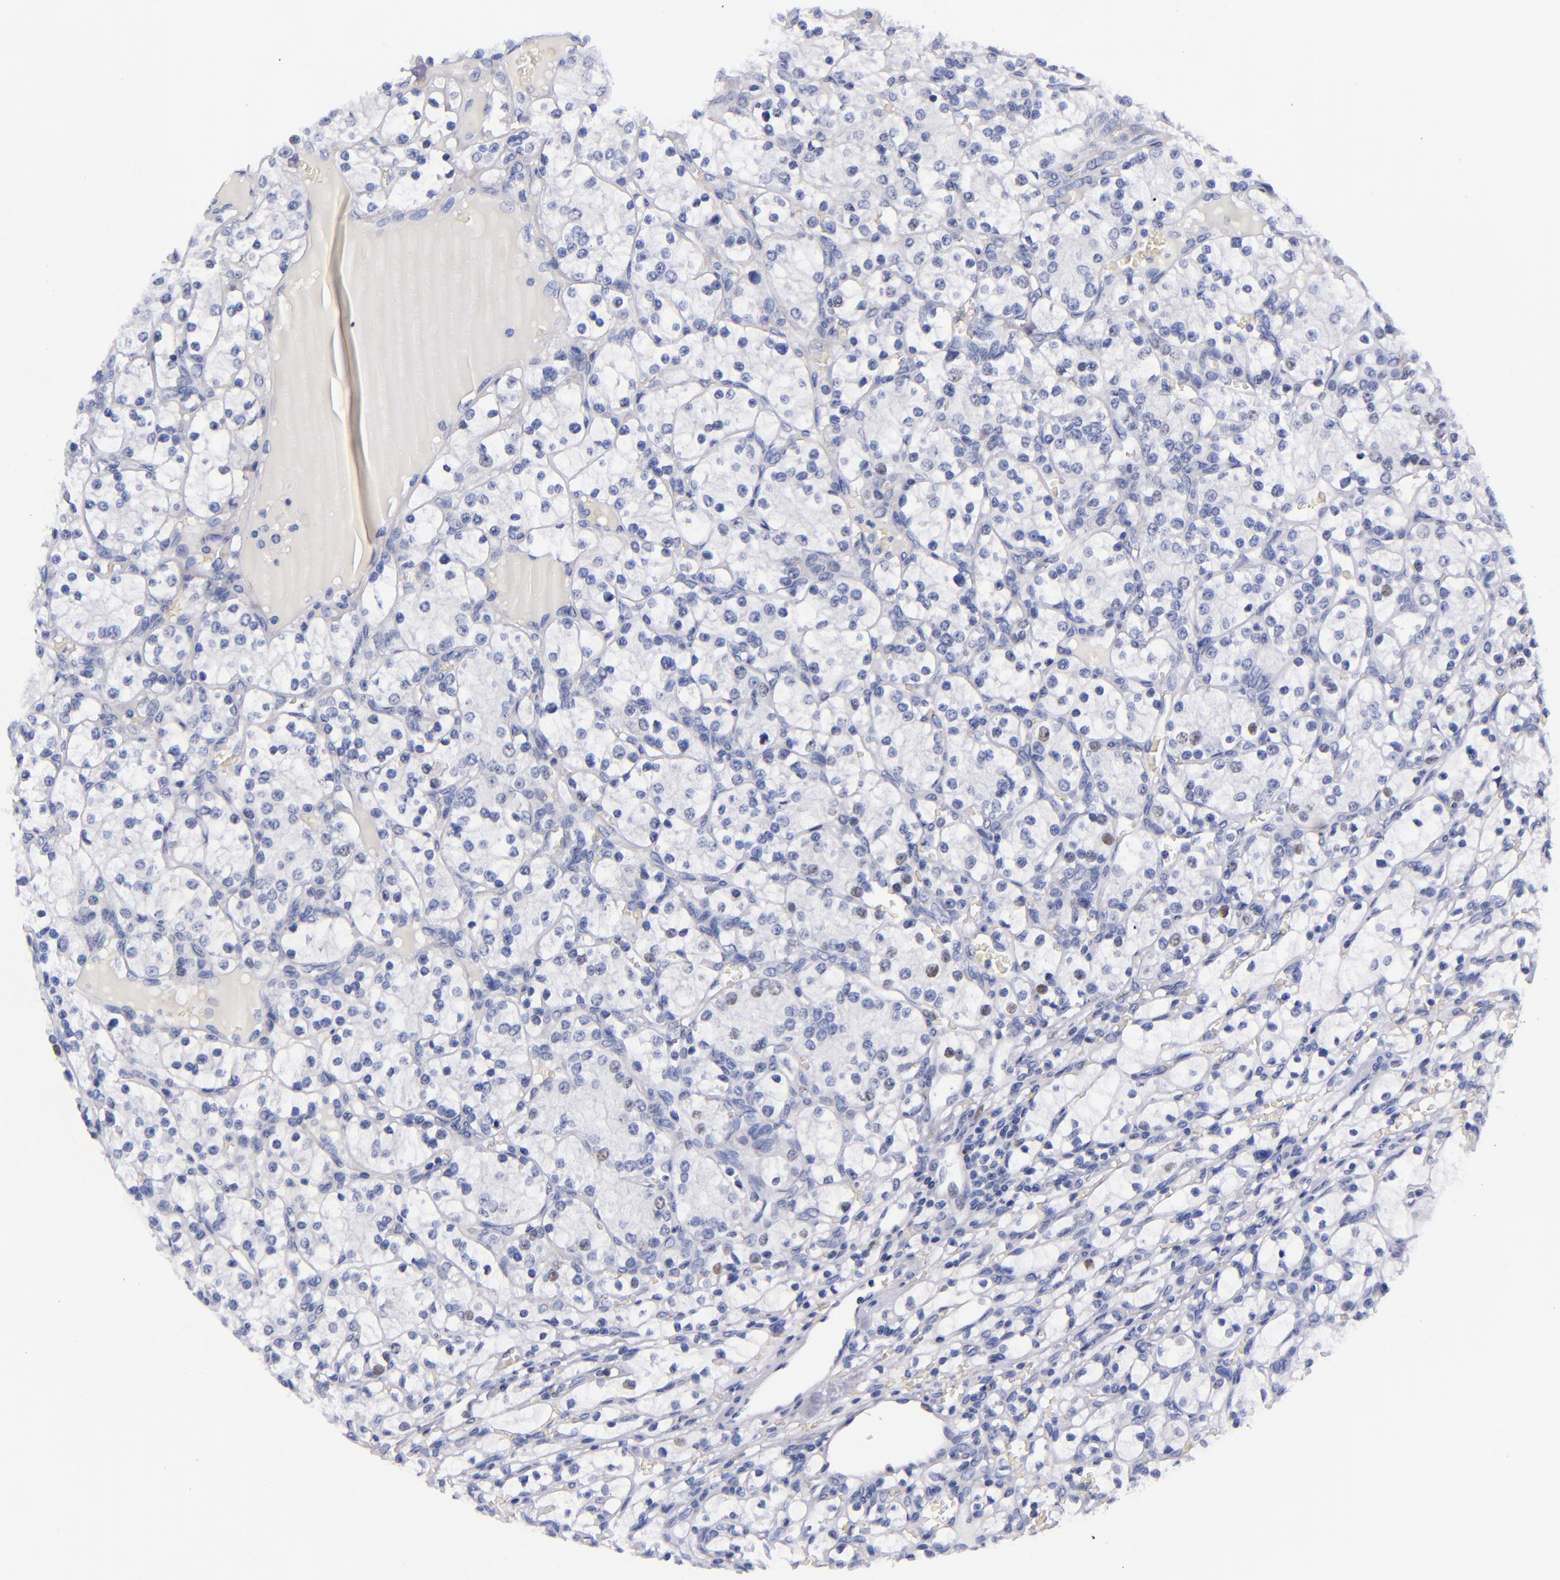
{"staining": {"intensity": "negative", "quantity": "none", "location": "none"}, "tissue": "renal cancer", "cell_type": "Tumor cells", "image_type": "cancer", "snomed": [{"axis": "morphology", "description": "Adenocarcinoma, NOS"}, {"axis": "topography", "description": "Kidney"}], "caption": "Immunohistochemical staining of human adenocarcinoma (renal) reveals no significant positivity in tumor cells. The staining is performed using DAB (3,3'-diaminobenzidine) brown chromogen with nuclei counter-stained in using hematoxylin.", "gene": "MCM7", "patient": {"sex": "female", "age": 62}}